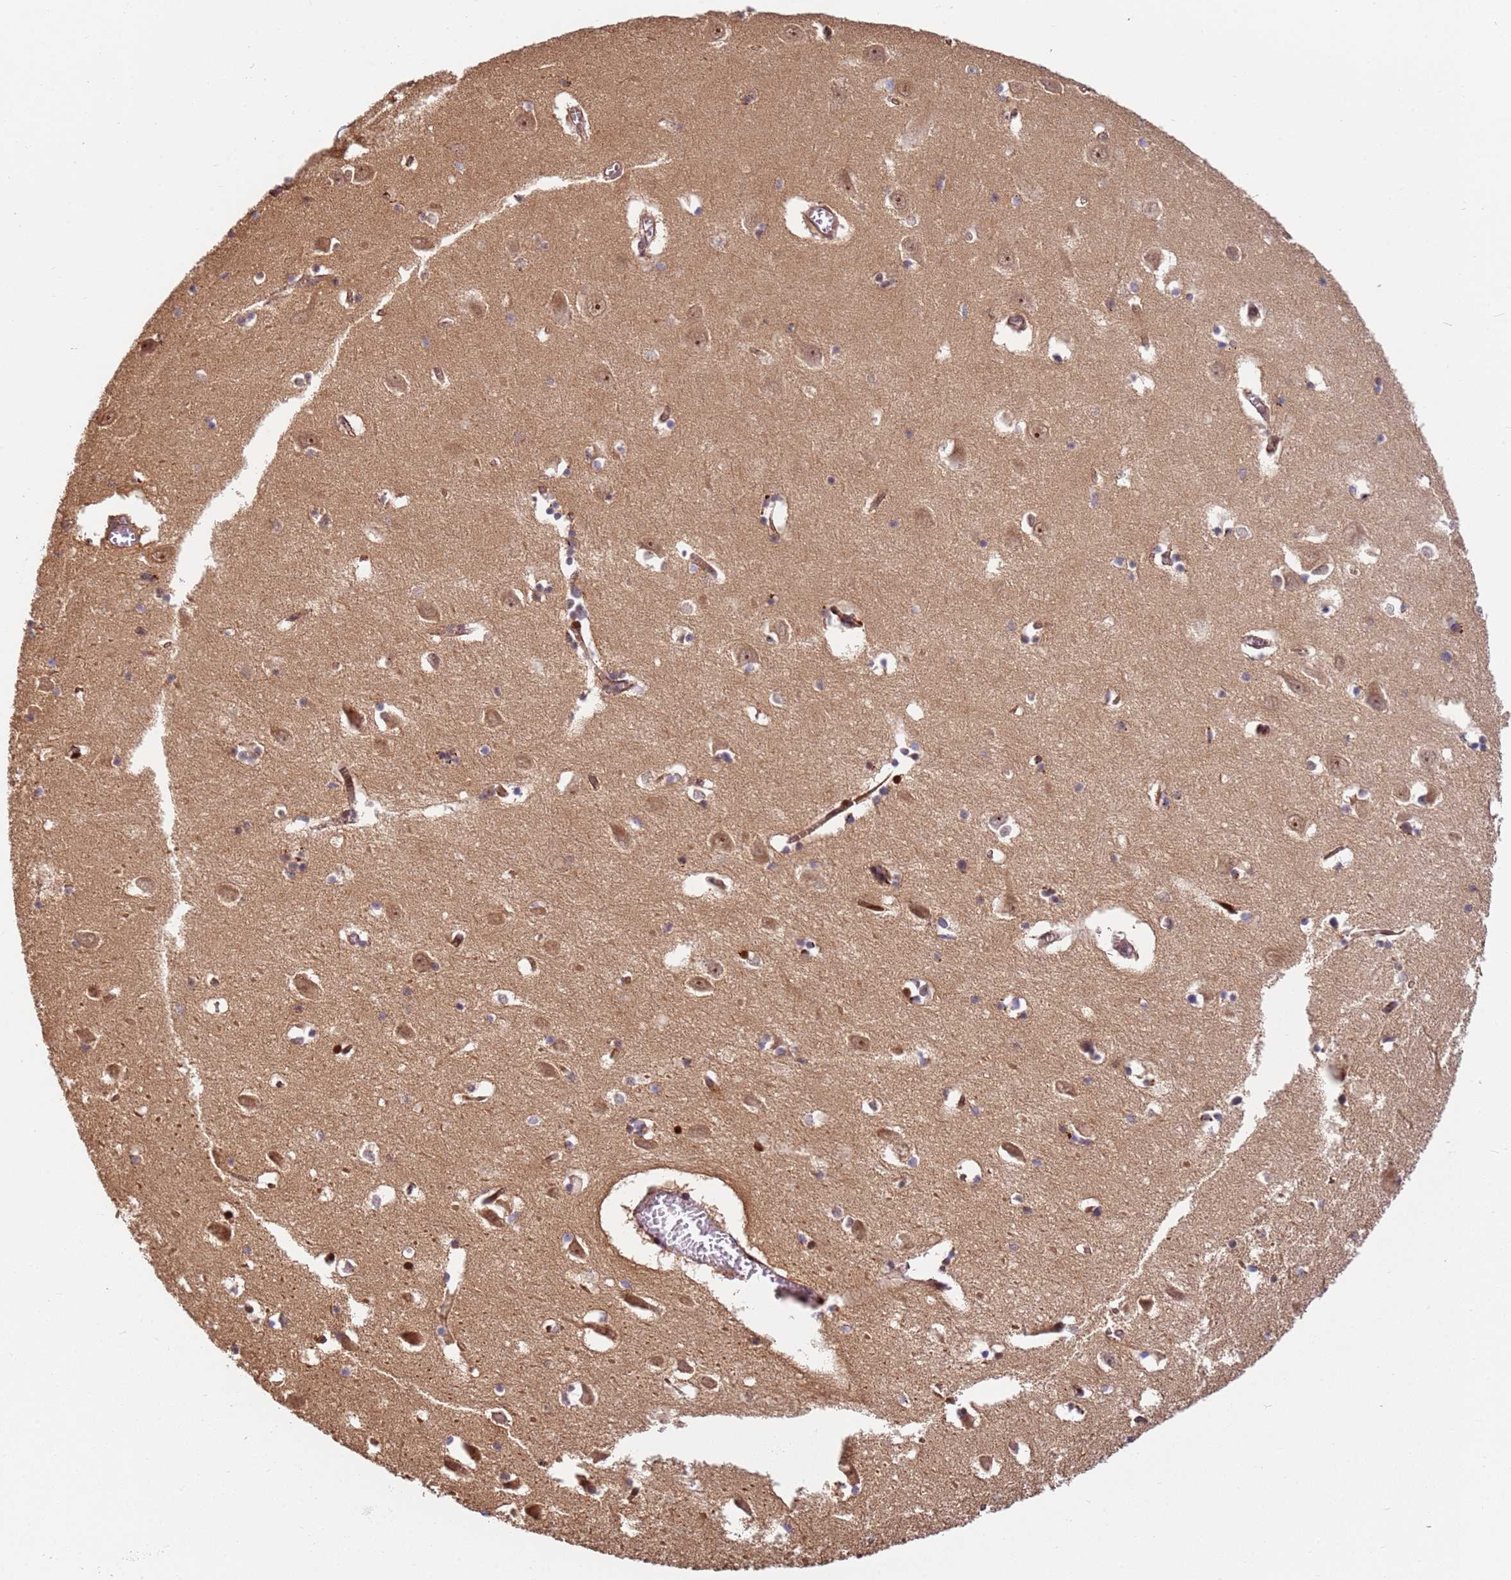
{"staining": {"intensity": "weak", "quantity": "<25%", "location": "cytoplasmic/membranous"}, "tissue": "hippocampus", "cell_type": "Glial cells", "image_type": "normal", "snomed": [{"axis": "morphology", "description": "Normal tissue, NOS"}, {"axis": "topography", "description": "Hippocampus"}], "caption": "The micrograph shows no staining of glial cells in unremarkable hippocampus. (DAB (3,3'-diaminobenzidine) IHC with hematoxylin counter stain).", "gene": "TMEM233", "patient": {"sex": "male", "age": 70}}